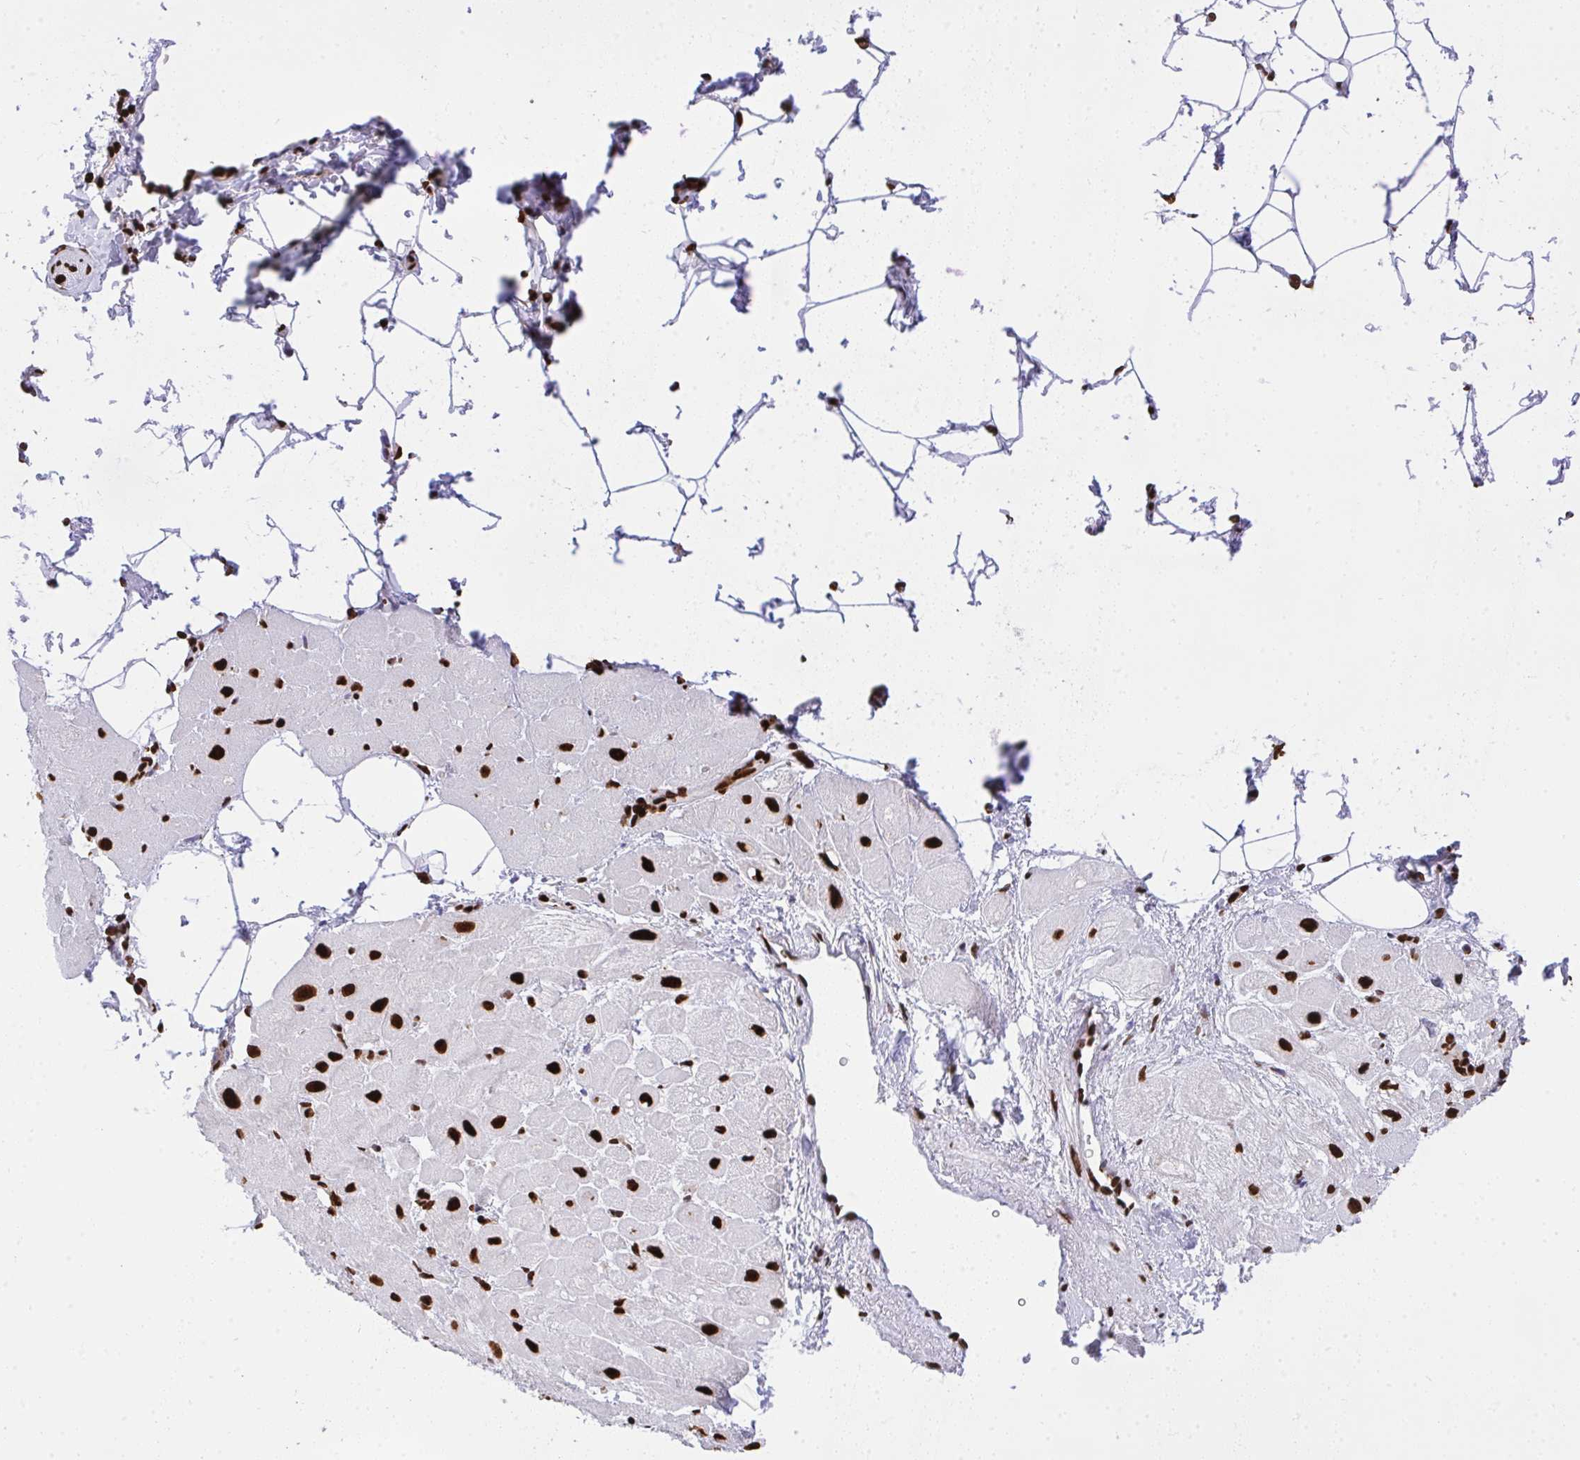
{"staining": {"intensity": "strong", "quantity": ">75%", "location": "cytoplasmic/membranous,nuclear"}, "tissue": "heart muscle", "cell_type": "Cardiomyocytes", "image_type": "normal", "snomed": [{"axis": "morphology", "description": "Normal tissue, NOS"}, {"axis": "topography", "description": "Heart"}], "caption": "Immunohistochemical staining of normal human heart muscle demonstrates >75% levels of strong cytoplasmic/membranous,nuclear protein positivity in about >75% of cardiomyocytes.", "gene": "HNRNPL", "patient": {"sex": "male", "age": 62}}